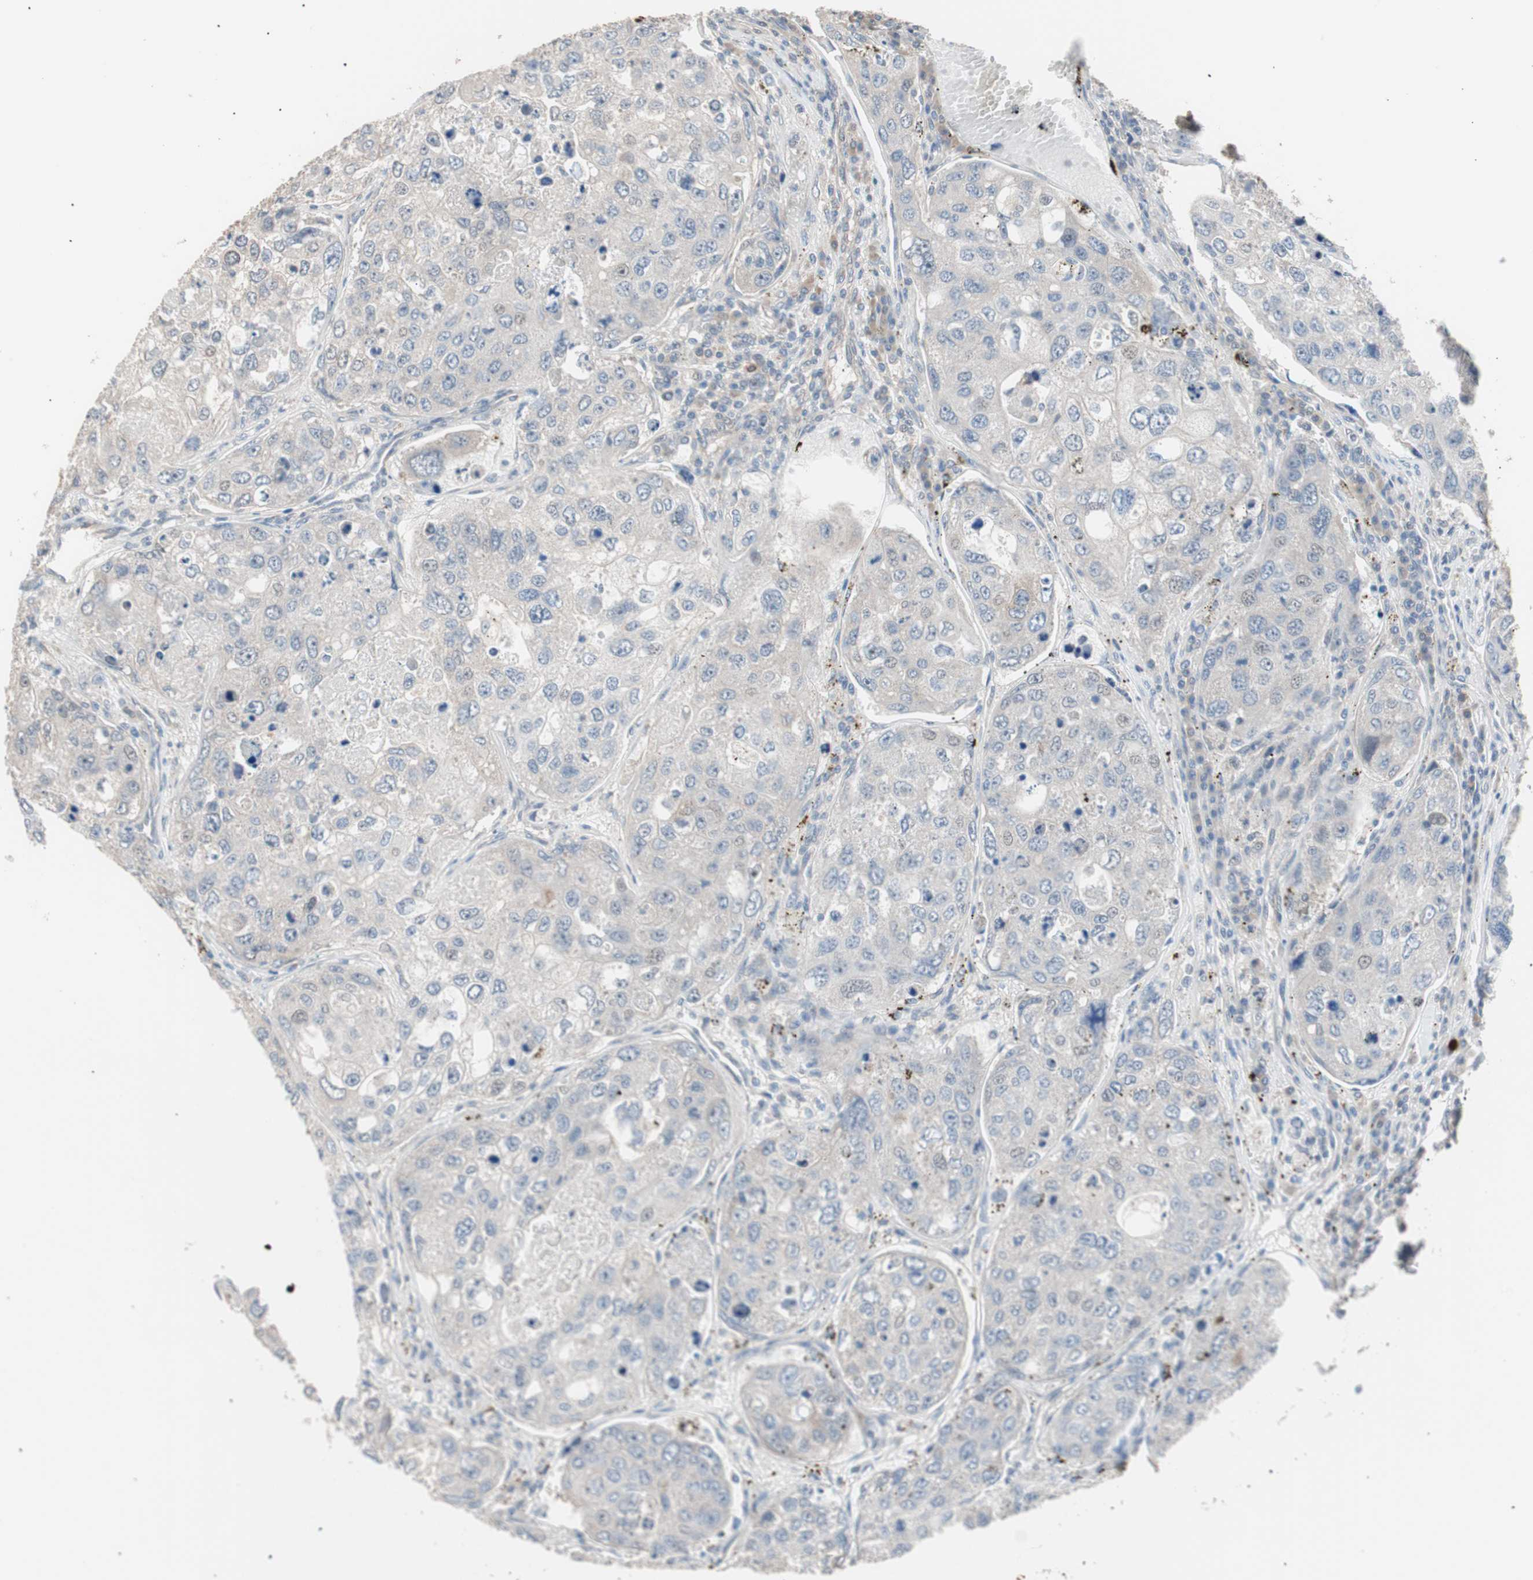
{"staining": {"intensity": "weak", "quantity": "25%-75%", "location": "cytoplasmic/membranous"}, "tissue": "urothelial cancer", "cell_type": "Tumor cells", "image_type": "cancer", "snomed": [{"axis": "morphology", "description": "Urothelial carcinoma, High grade"}, {"axis": "topography", "description": "Lymph node"}, {"axis": "topography", "description": "Urinary bladder"}], "caption": "An IHC image of neoplastic tissue is shown. Protein staining in brown labels weak cytoplasmic/membranous positivity in urothelial carcinoma (high-grade) within tumor cells.", "gene": "SMG1", "patient": {"sex": "male", "age": 51}}